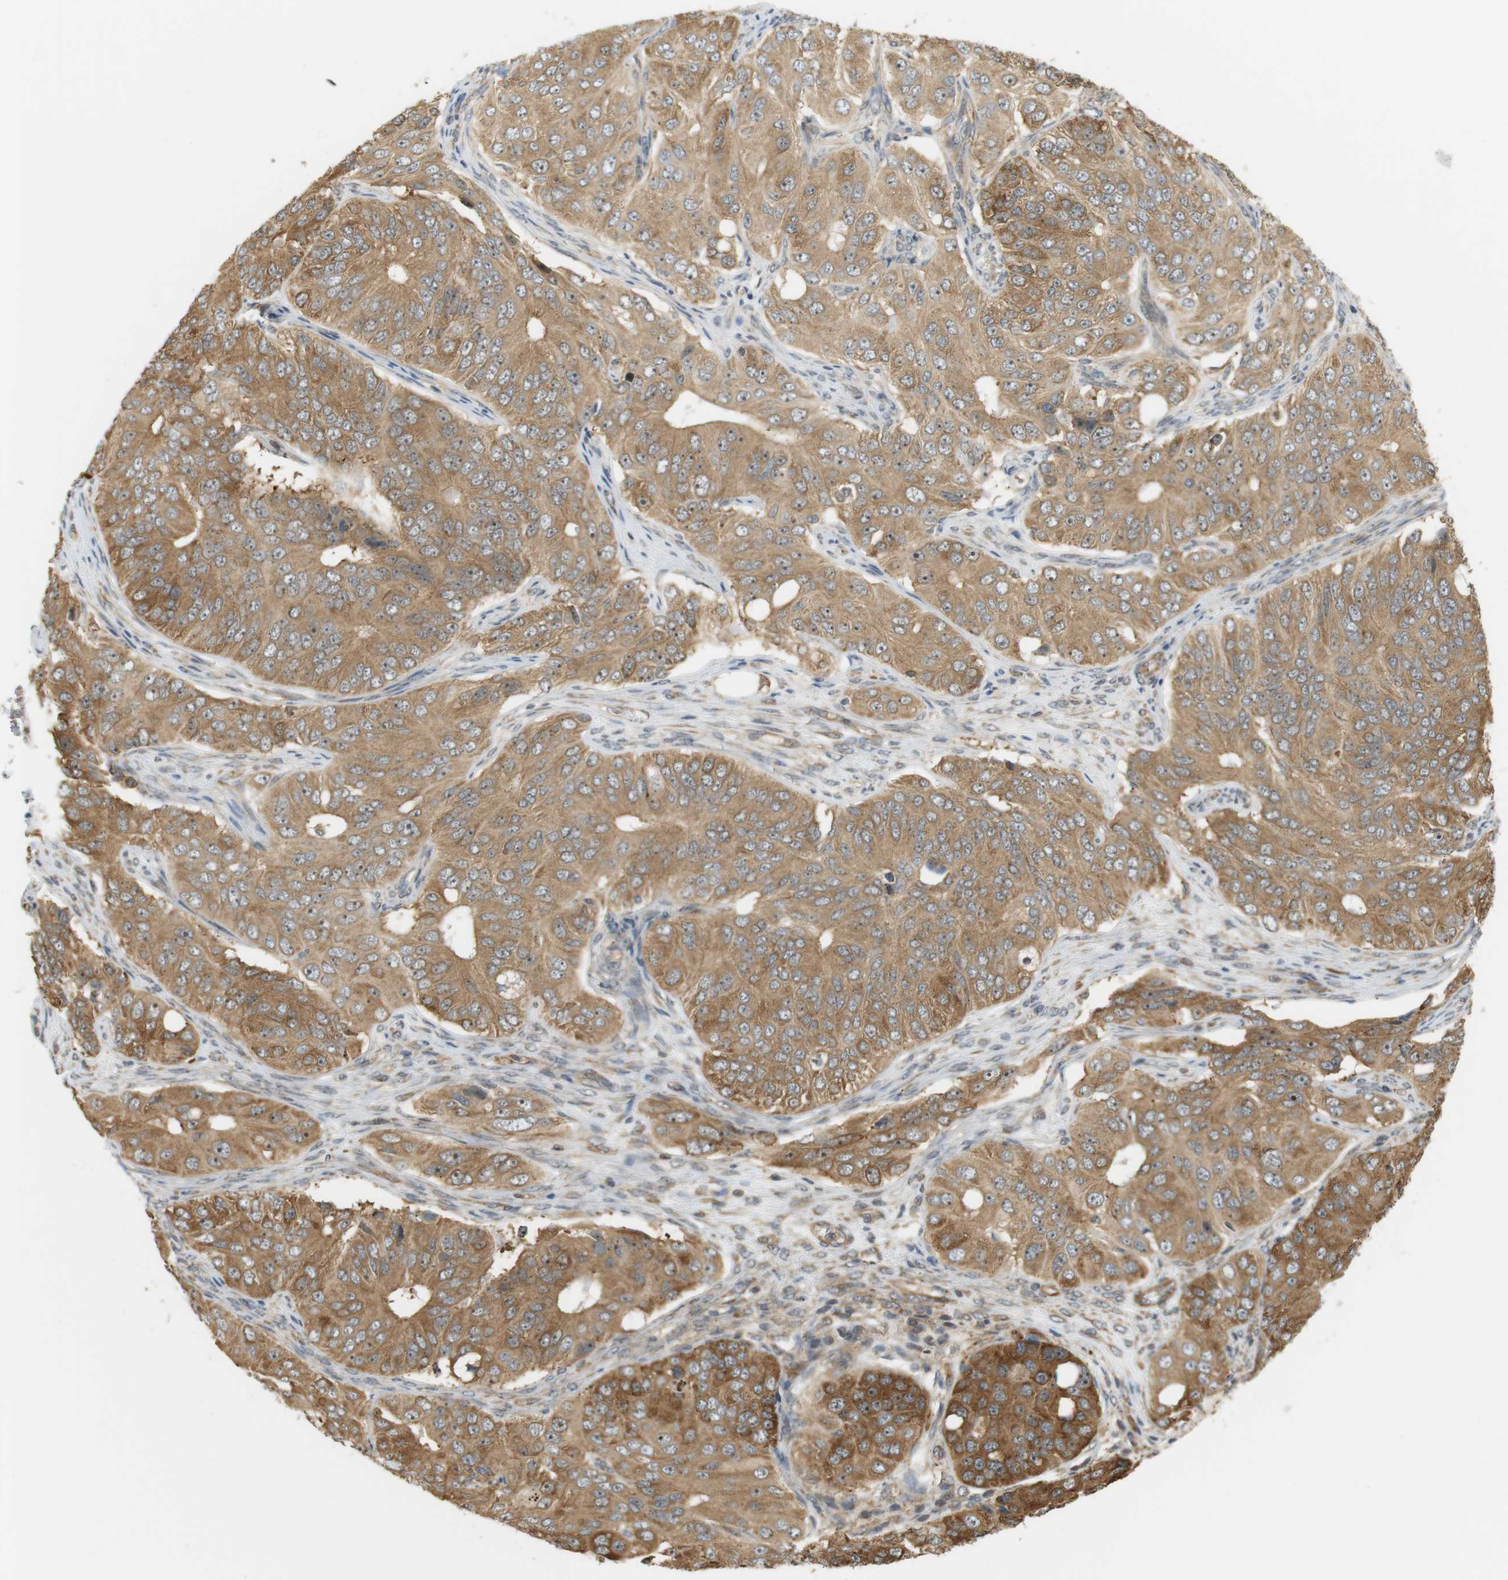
{"staining": {"intensity": "moderate", "quantity": ">75%", "location": "cytoplasmic/membranous,nuclear"}, "tissue": "ovarian cancer", "cell_type": "Tumor cells", "image_type": "cancer", "snomed": [{"axis": "morphology", "description": "Carcinoma, endometroid"}, {"axis": "topography", "description": "Ovary"}], "caption": "This histopathology image reveals immunohistochemistry (IHC) staining of ovarian cancer, with medium moderate cytoplasmic/membranous and nuclear positivity in approximately >75% of tumor cells.", "gene": "PA2G4", "patient": {"sex": "female", "age": 51}}